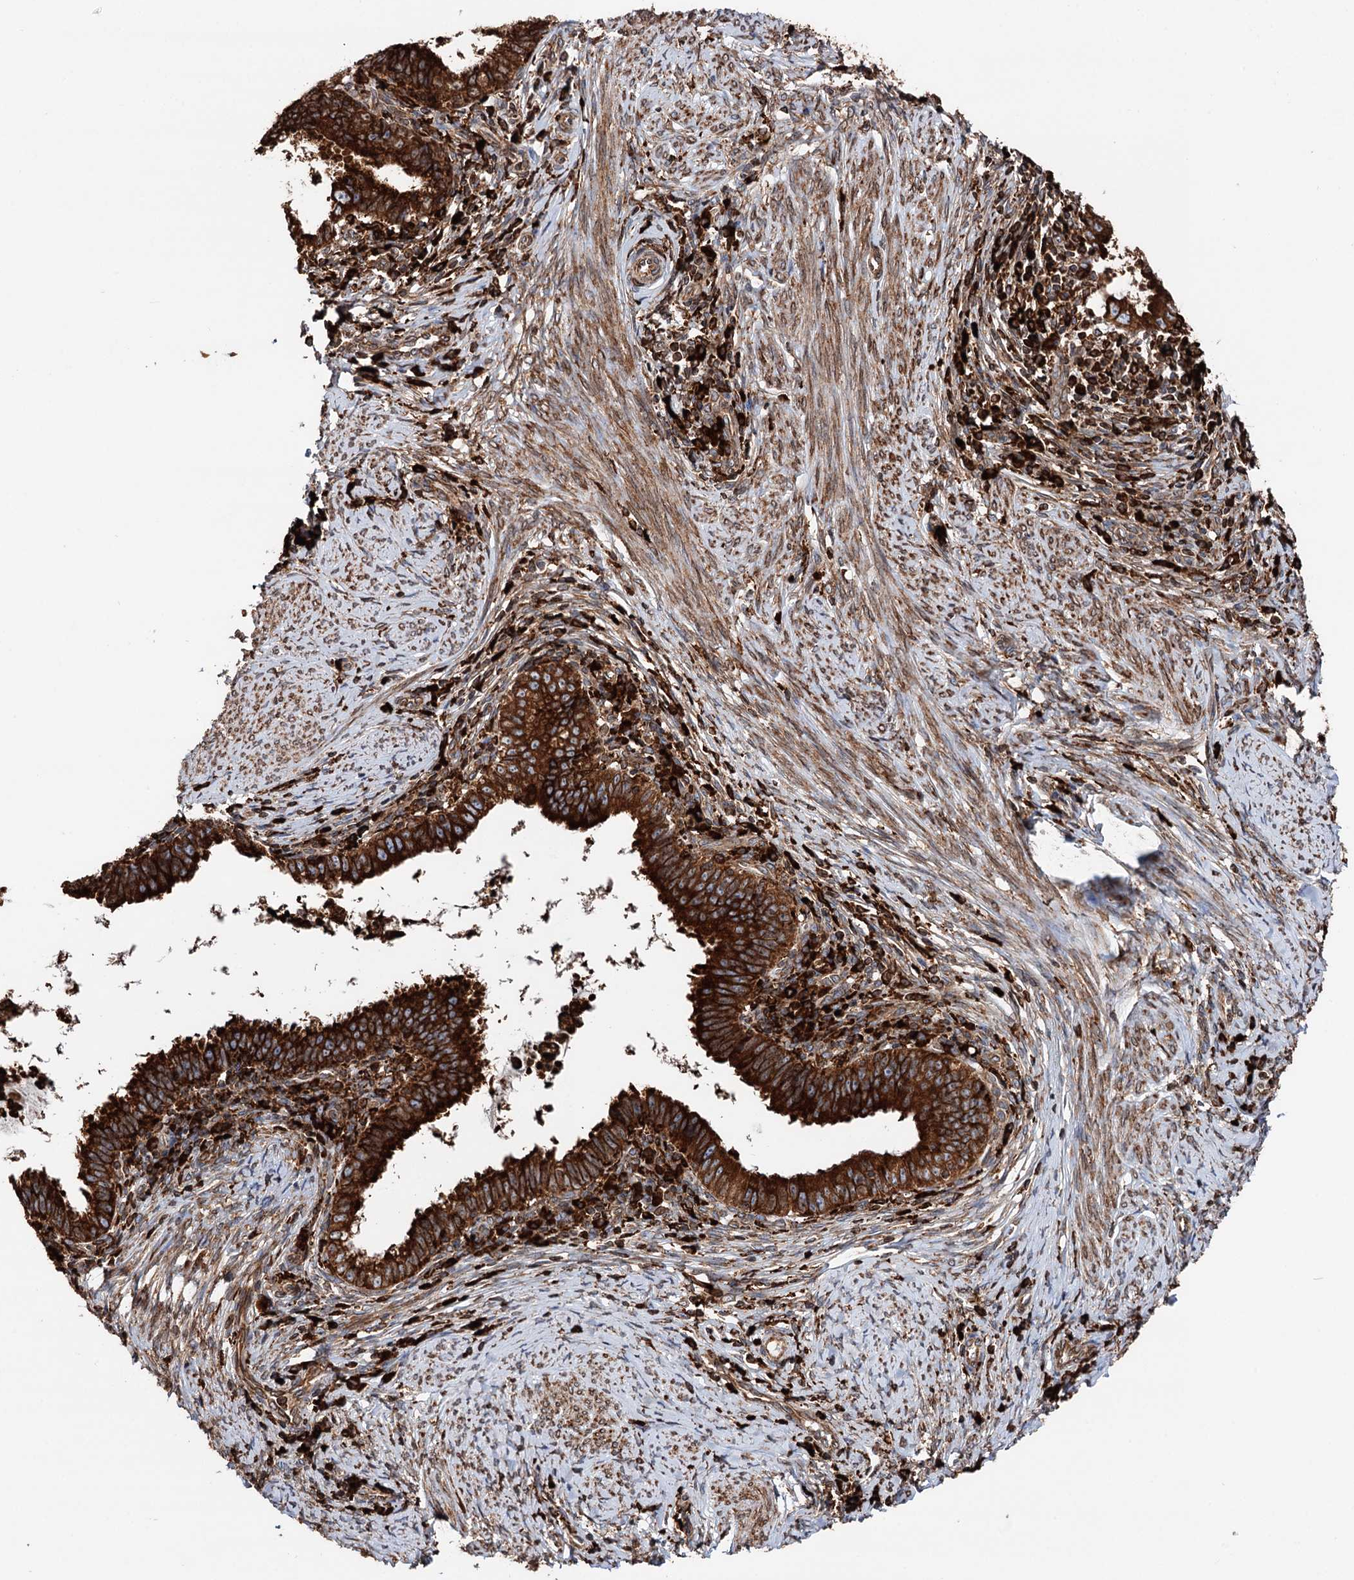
{"staining": {"intensity": "strong", "quantity": ">75%", "location": "cytoplasmic/membranous"}, "tissue": "cervical cancer", "cell_type": "Tumor cells", "image_type": "cancer", "snomed": [{"axis": "morphology", "description": "Adenocarcinoma, NOS"}, {"axis": "topography", "description": "Cervix"}], "caption": "Tumor cells exhibit strong cytoplasmic/membranous positivity in approximately >75% of cells in cervical cancer (adenocarcinoma). The staining was performed using DAB (3,3'-diaminobenzidine), with brown indicating positive protein expression. Nuclei are stained blue with hematoxylin.", "gene": "ERP29", "patient": {"sex": "female", "age": 36}}